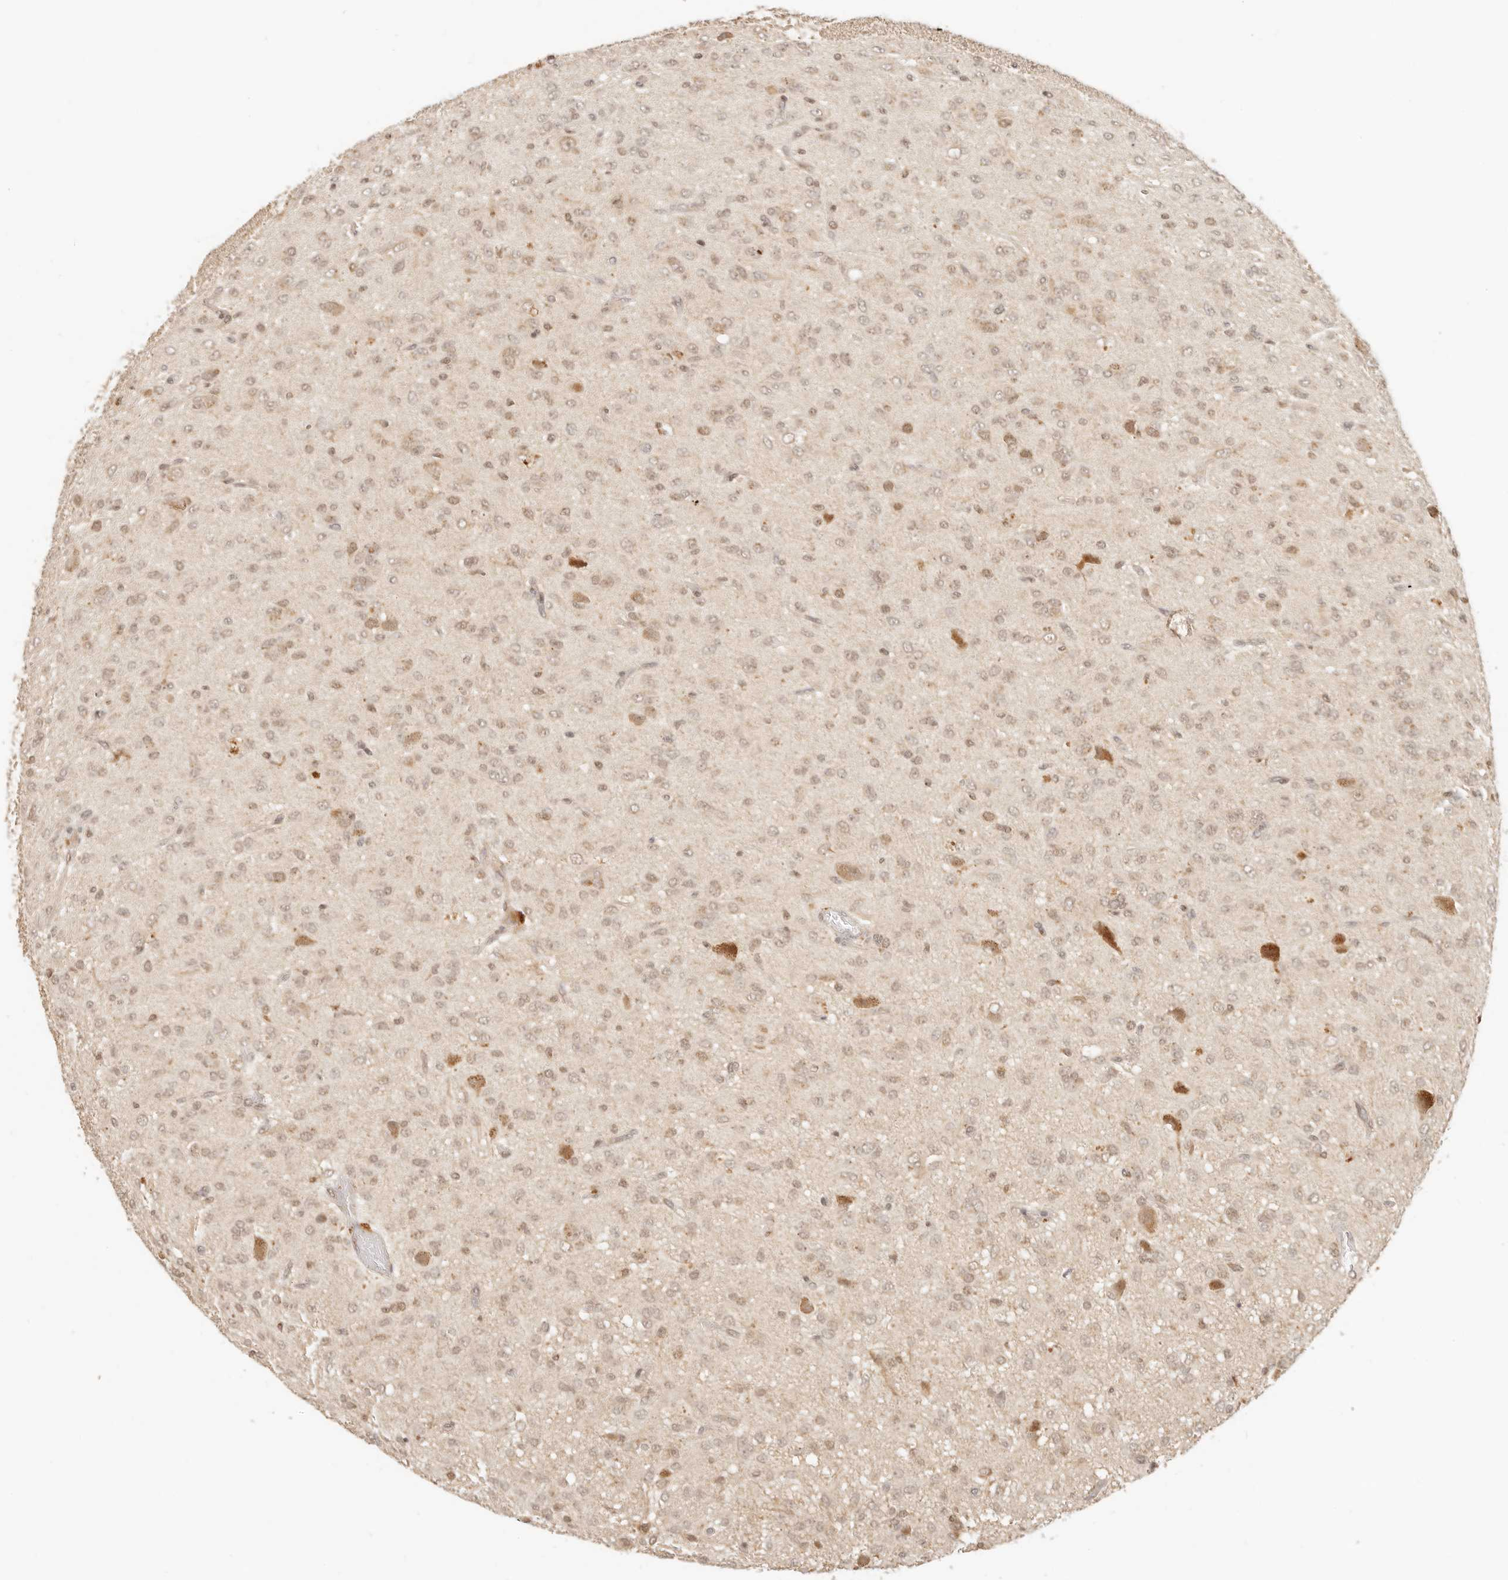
{"staining": {"intensity": "weak", "quantity": ">75%", "location": "cytoplasmic/membranous,nuclear"}, "tissue": "glioma", "cell_type": "Tumor cells", "image_type": "cancer", "snomed": [{"axis": "morphology", "description": "Glioma, malignant, High grade"}, {"axis": "topography", "description": "Brain"}], "caption": "The micrograph exhibits immunohistochemical staining of glioma. There is weak cytoplasmic/membranous and nuclear expression is seen in about >75% of tumor cells.", "gene": "INTS11", "patient": {"sex": "female", "age": 59}}